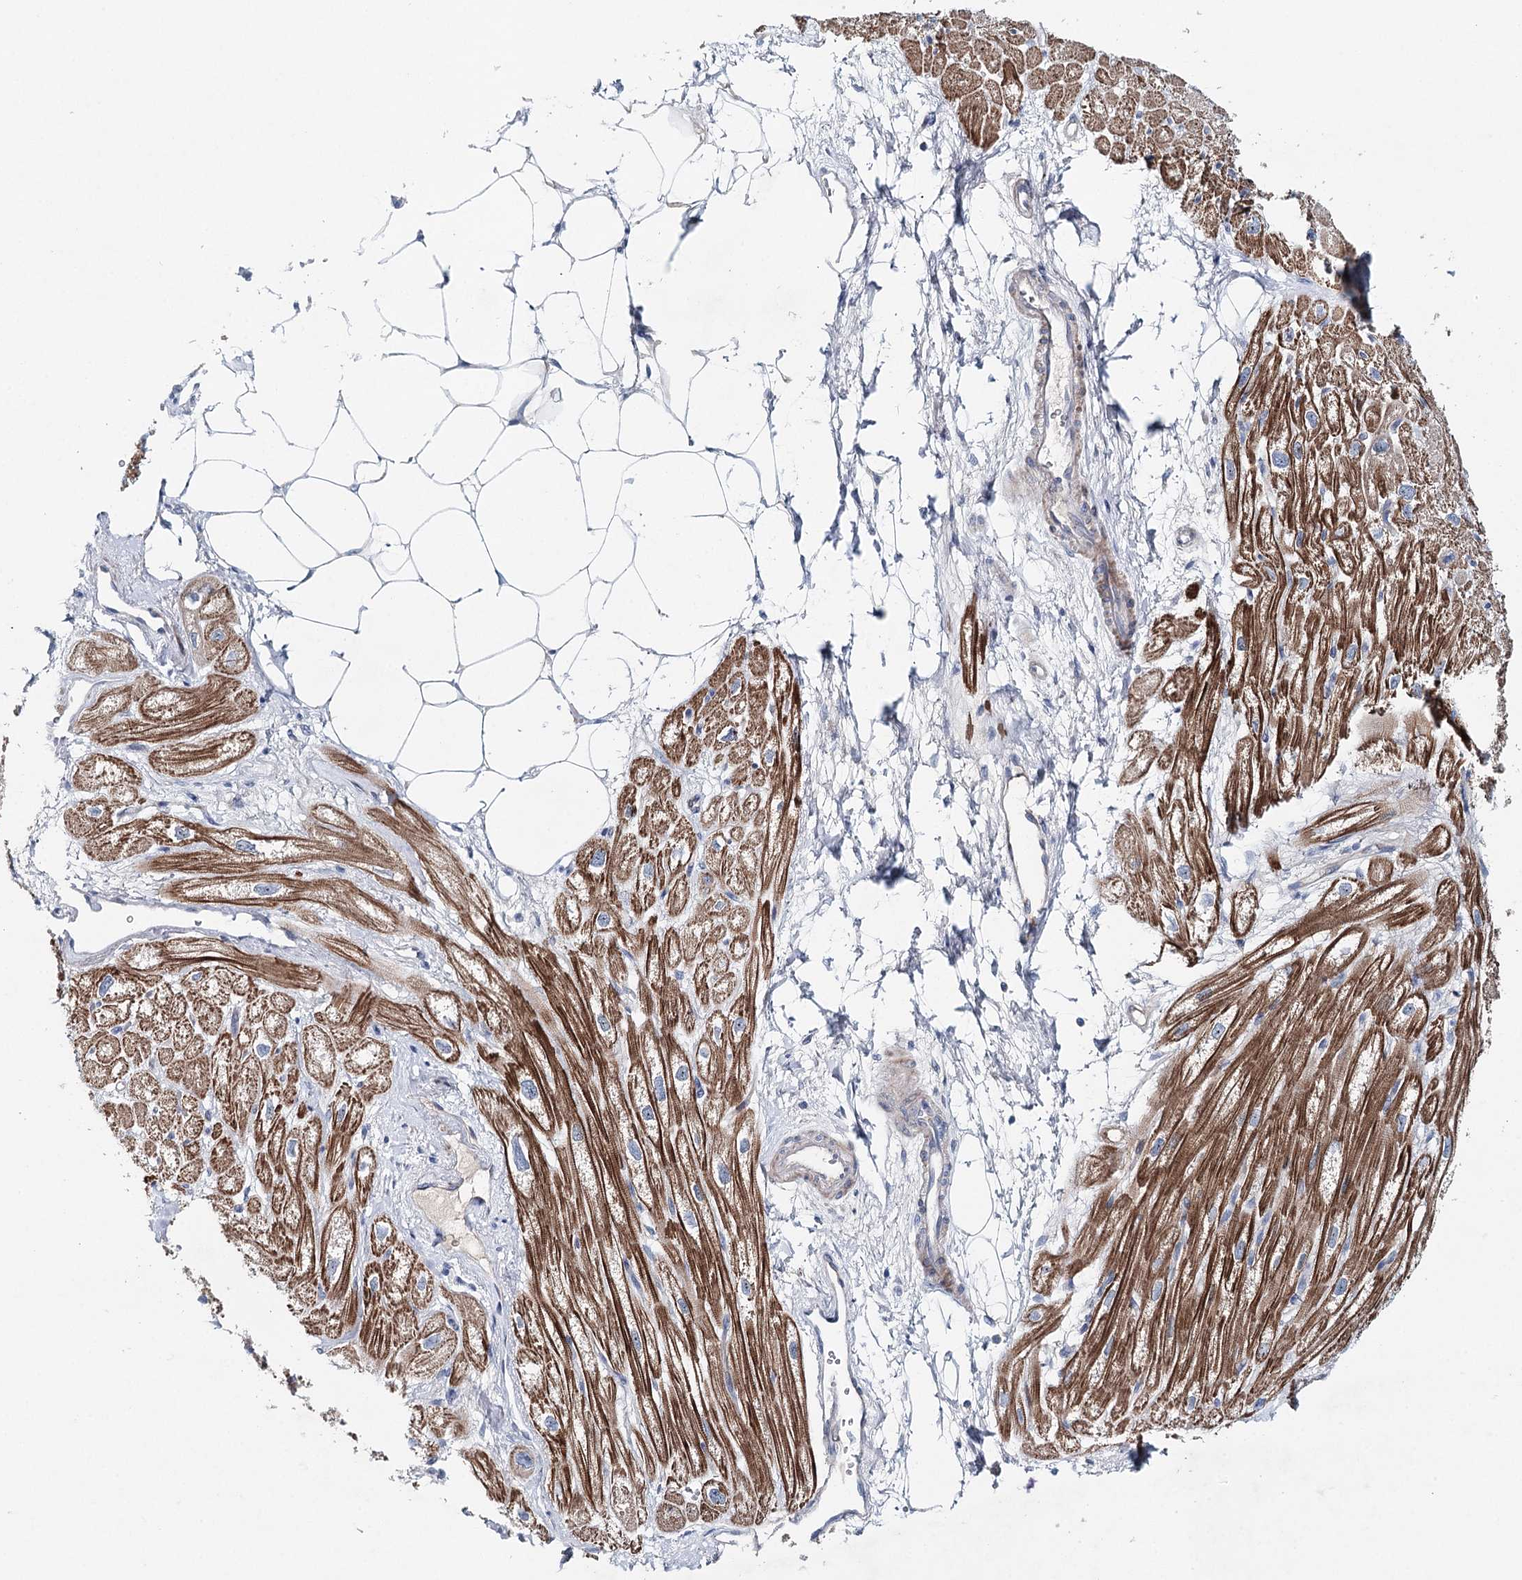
{"staining": {"intensity": "moderate", "quantity": ">75%", "location": "cytoplasmic/membranous"}, "tissue": "heart muscle", "cell_type": "Cardiomyocytes", "image_type": "normal", "snomed": [{"axis": "morphology", "description": "Normal tissue, NOS"}, {"axis": "topography", "description": "Heart"}], "caption": "An immunohistochemistry (IHC) image of normal tissue is shown. Protein staining in brown shows moderate cytoplasmic/membranous positivity in heart muscle within cardiomyocytes.", "gene": "RBM43", "patient": {"sex": "male", "age": 50}}